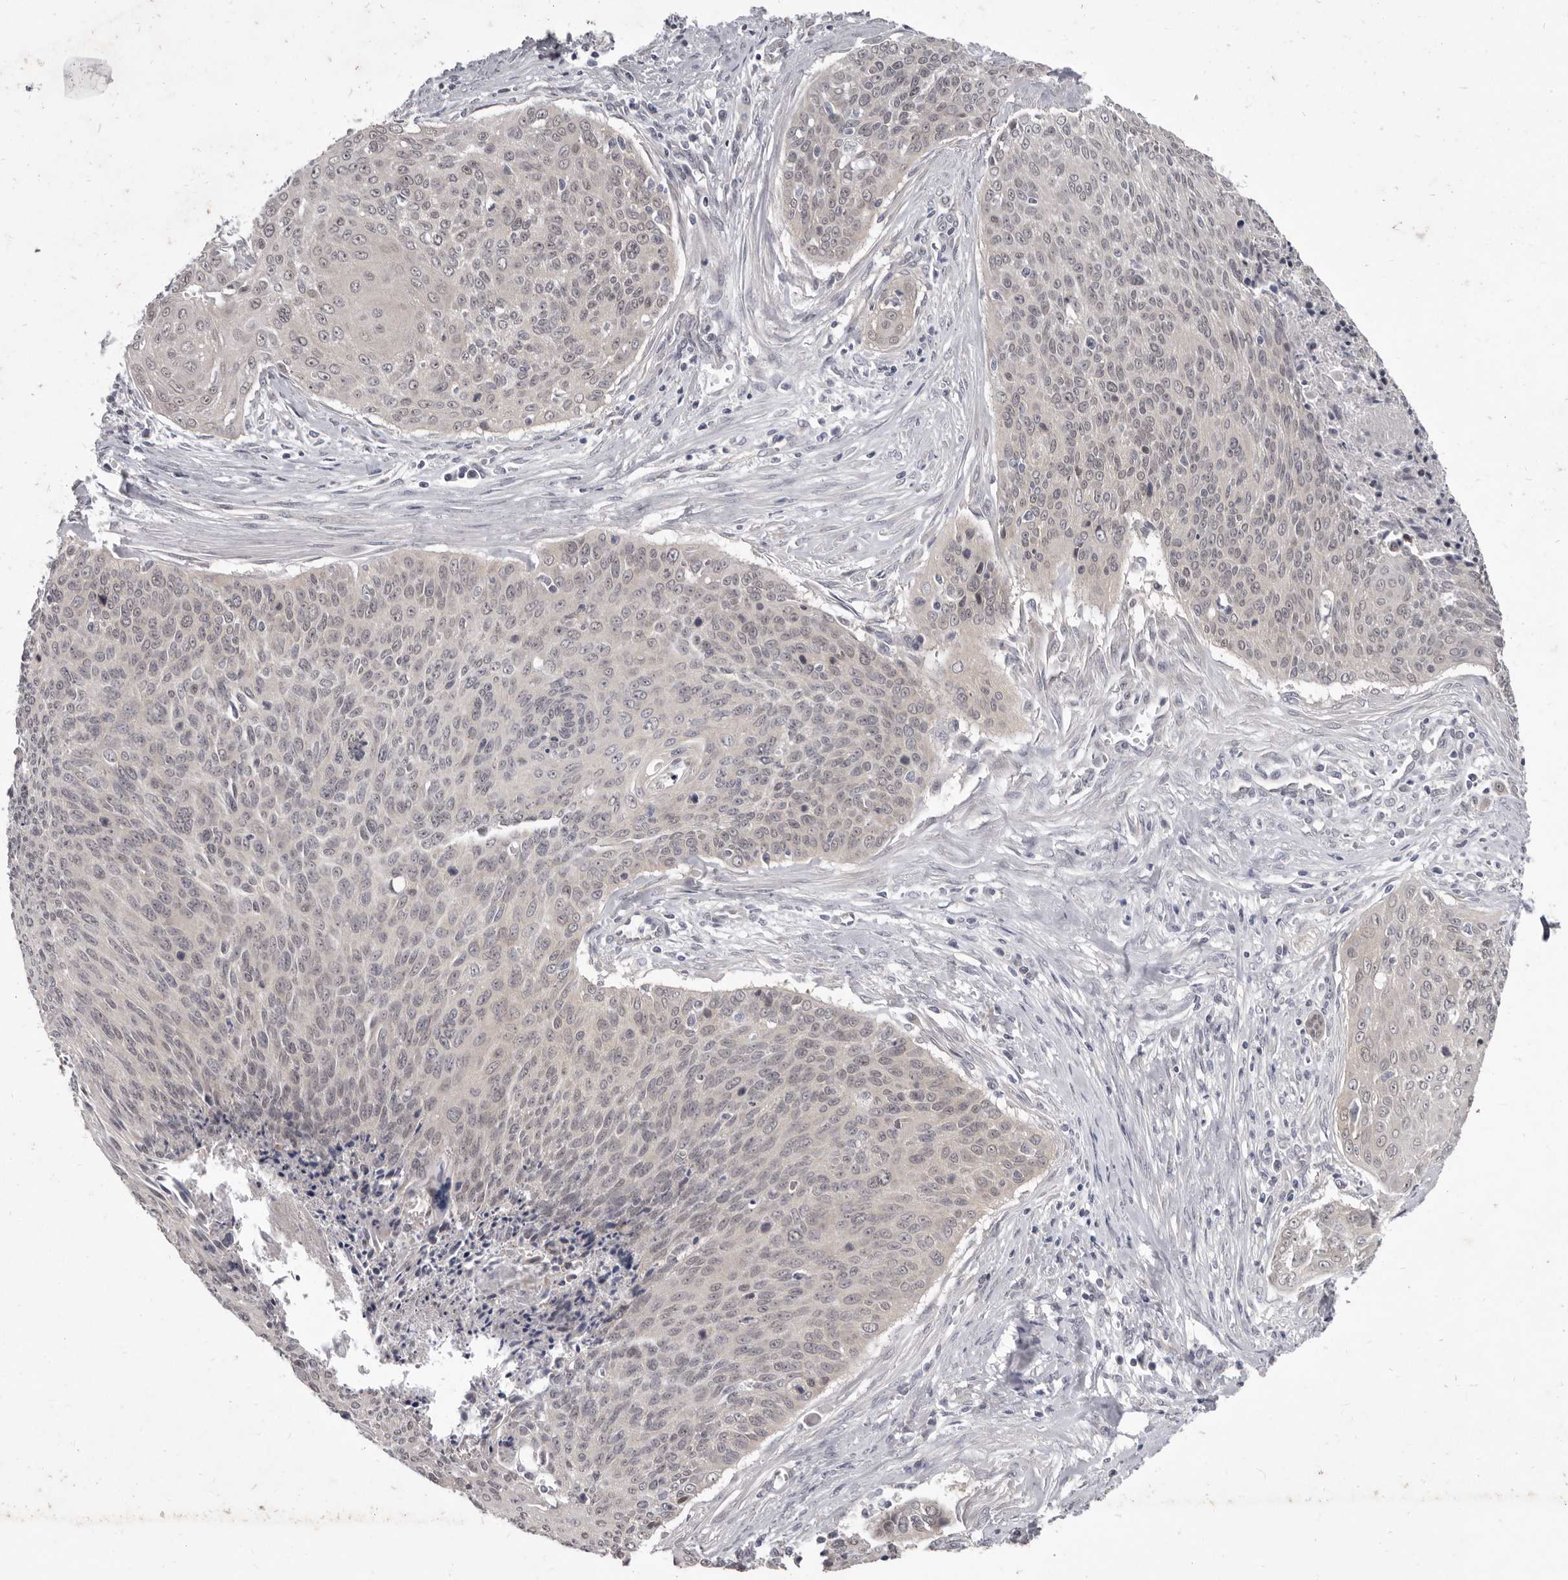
{"staining": {"intensity": "negative", "quantity": "none", "location": "none"}, "tissue": "cervical cancer", "cell_type": "Tumor cells", "image_type": "cancer", "snomed": [{"axis": "morphology", "description": "Squamous cell carcinoma, NOS"}, {"axis": "topography", "description": "Cervix"}], "caption": "Protein analysis of cervical cancer displays no significant positivity in tumor cells. (Immunohistochemistry, brightfield microscopy, high magnification).", "gene": "GSK3B", "patient": {"sex": "female", "age": 55}}